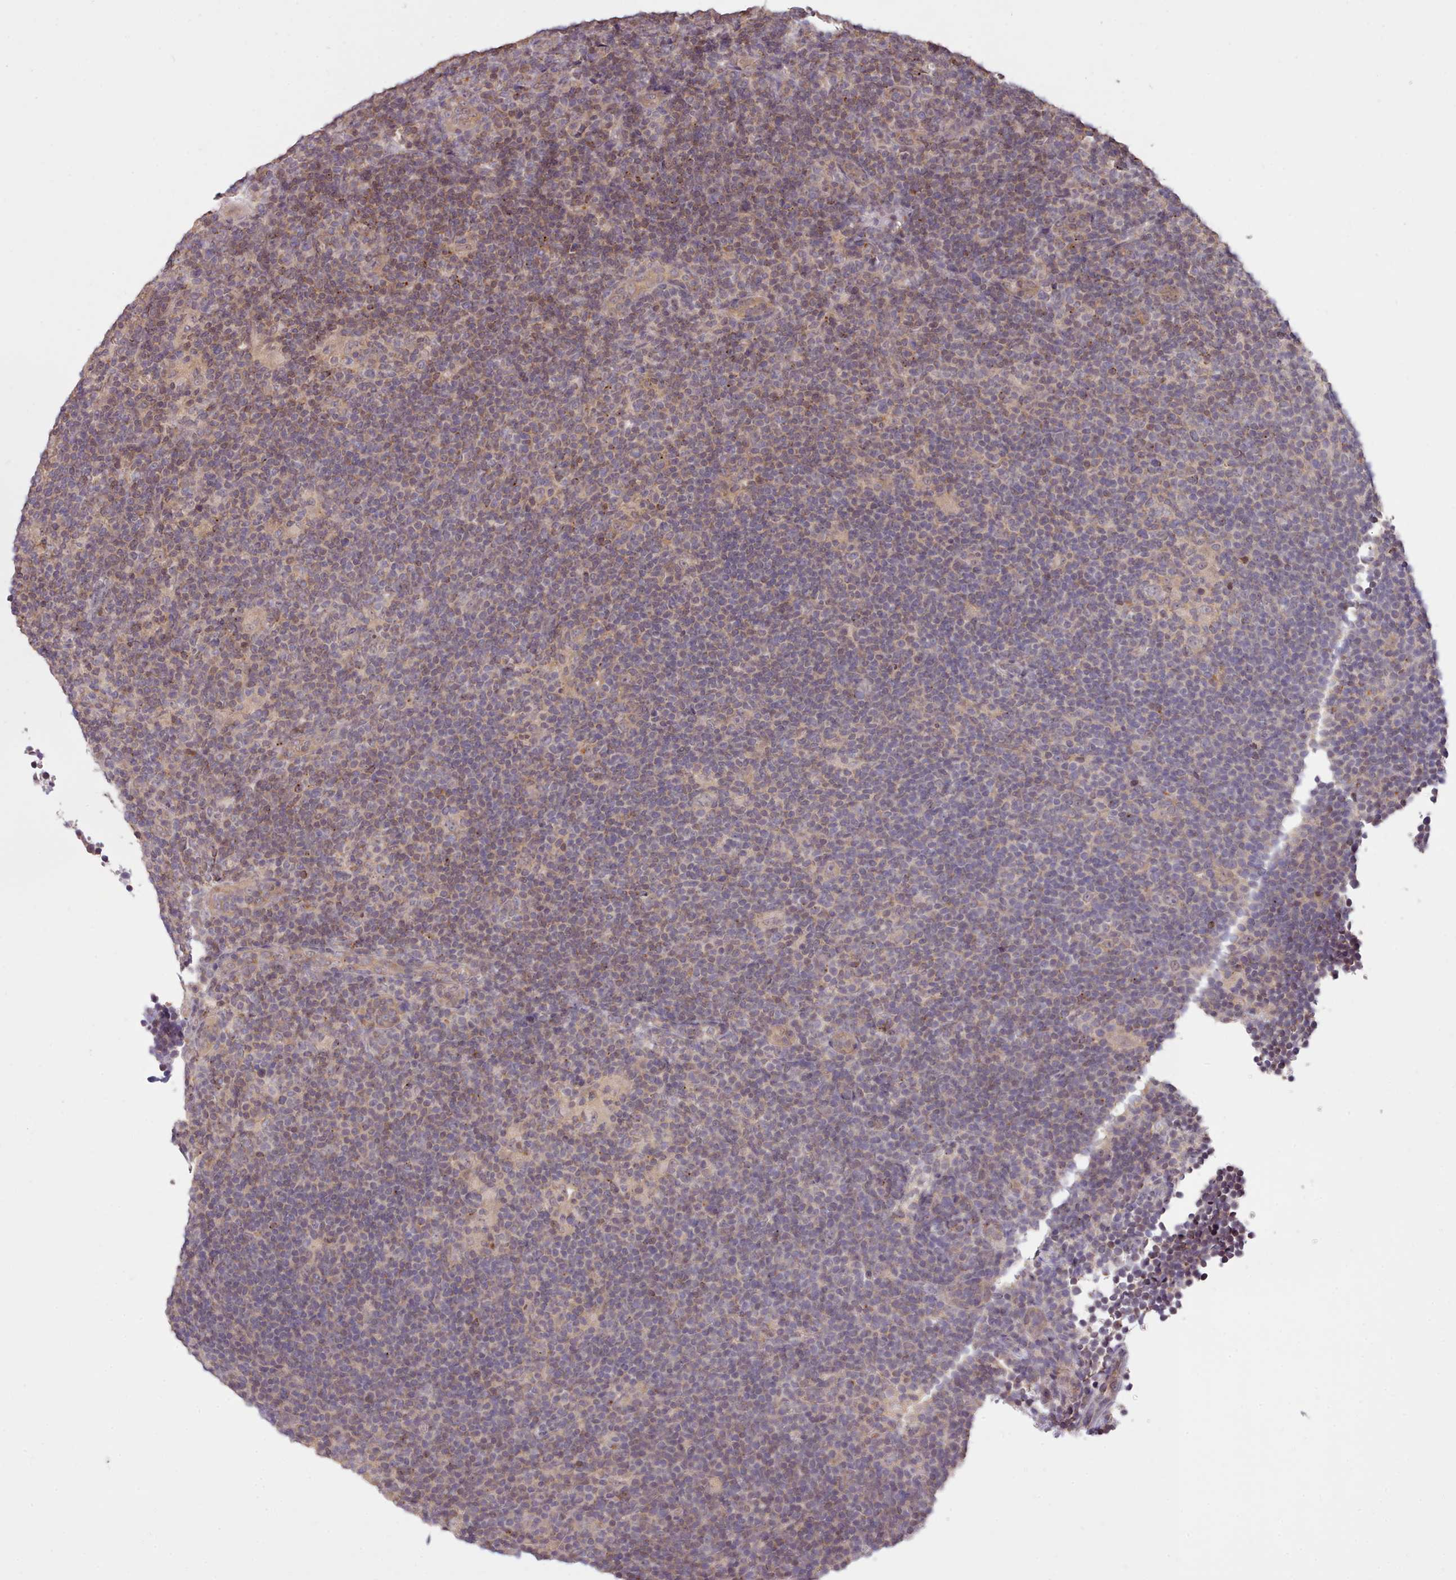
{"staining": {"intensity": "weak", "quantity": ">75%", "location": "cytoplasmic/membranous"}, "tissue": "lymphoma", "cell_type": "Tumor cells", "image_type": "cancer", "snomed": [{"axis": "morphology", "description": "Hodgkin's disease, NOS"}, {"axis": "topography", "description": "Lymph node"}], "caption": "Immunohistochemistry (IHC) staining of lymphoma, which demonstrates low levels of weak cytoplasmic/membranous positivity in approximately >75% of tumor cells indicating weak cytoplasmic/membranous protein positivity. The staining was performed using DAB (3,3'-diaminobenzidine) (brown) for protein detection and nuclei were counterstained in hematoxylin (blue).", "gene": "ARL17A", "patient": {"sex": "female", "age": 57}}